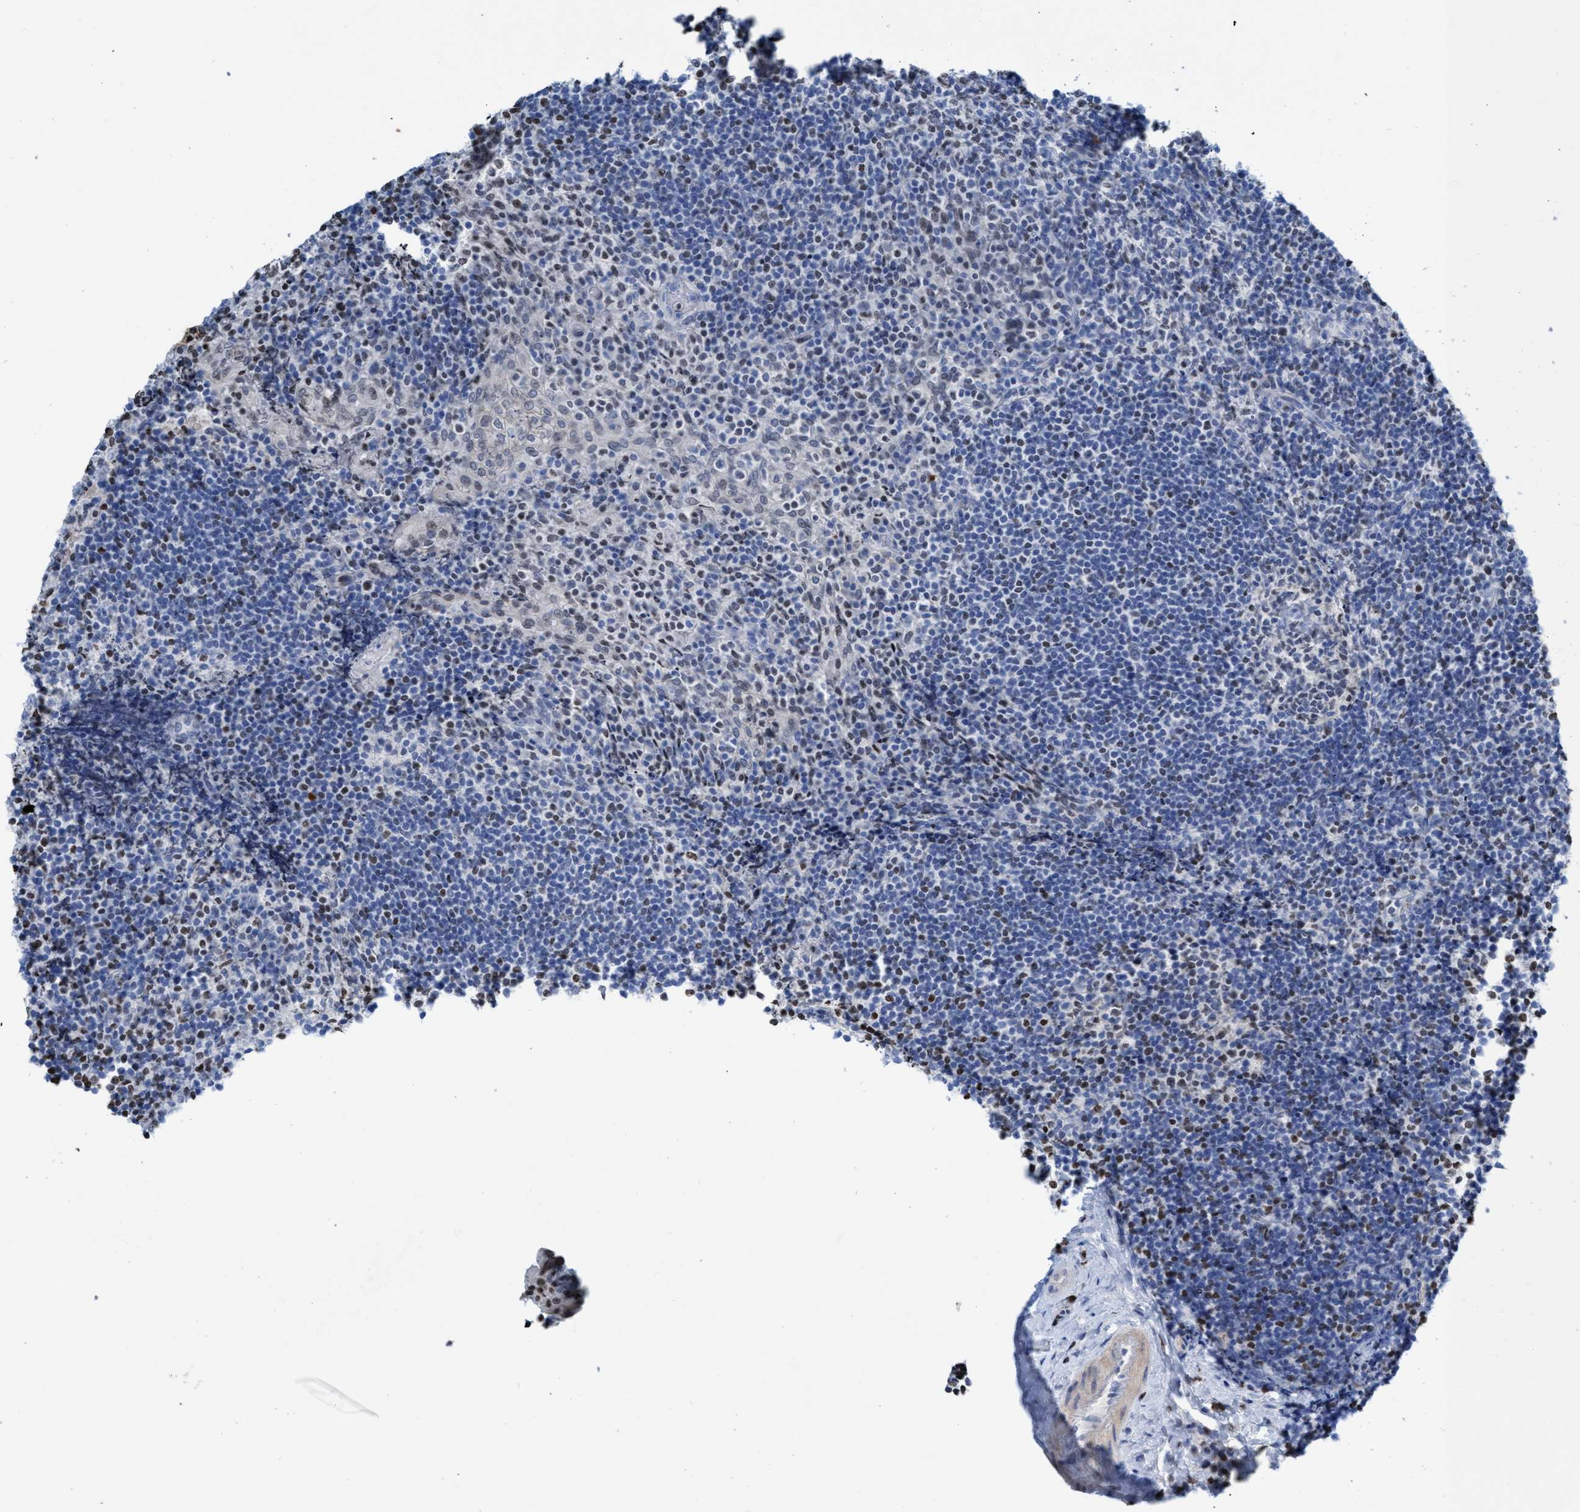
{"staining": {"intensity": "moderate", "quantity": "25%-75%", "location": "nuclear"}, "tissue": "lymphoma", "cell_type": "Tumor cells", "image_type": "cancer", "snomed": [{"axis": "morphology", "description": "Malignant lymphoma, non-Hodgkin's type, High grade"}, {"axis": "topography", "description": "Tonsil"}], "caption": "The image shows a brown stain indicating the presence of a protein in the nuclear of tumor cells in lymphoma.", "gene": "CBX2", "patient": {"sex": "female", "age": 36}}